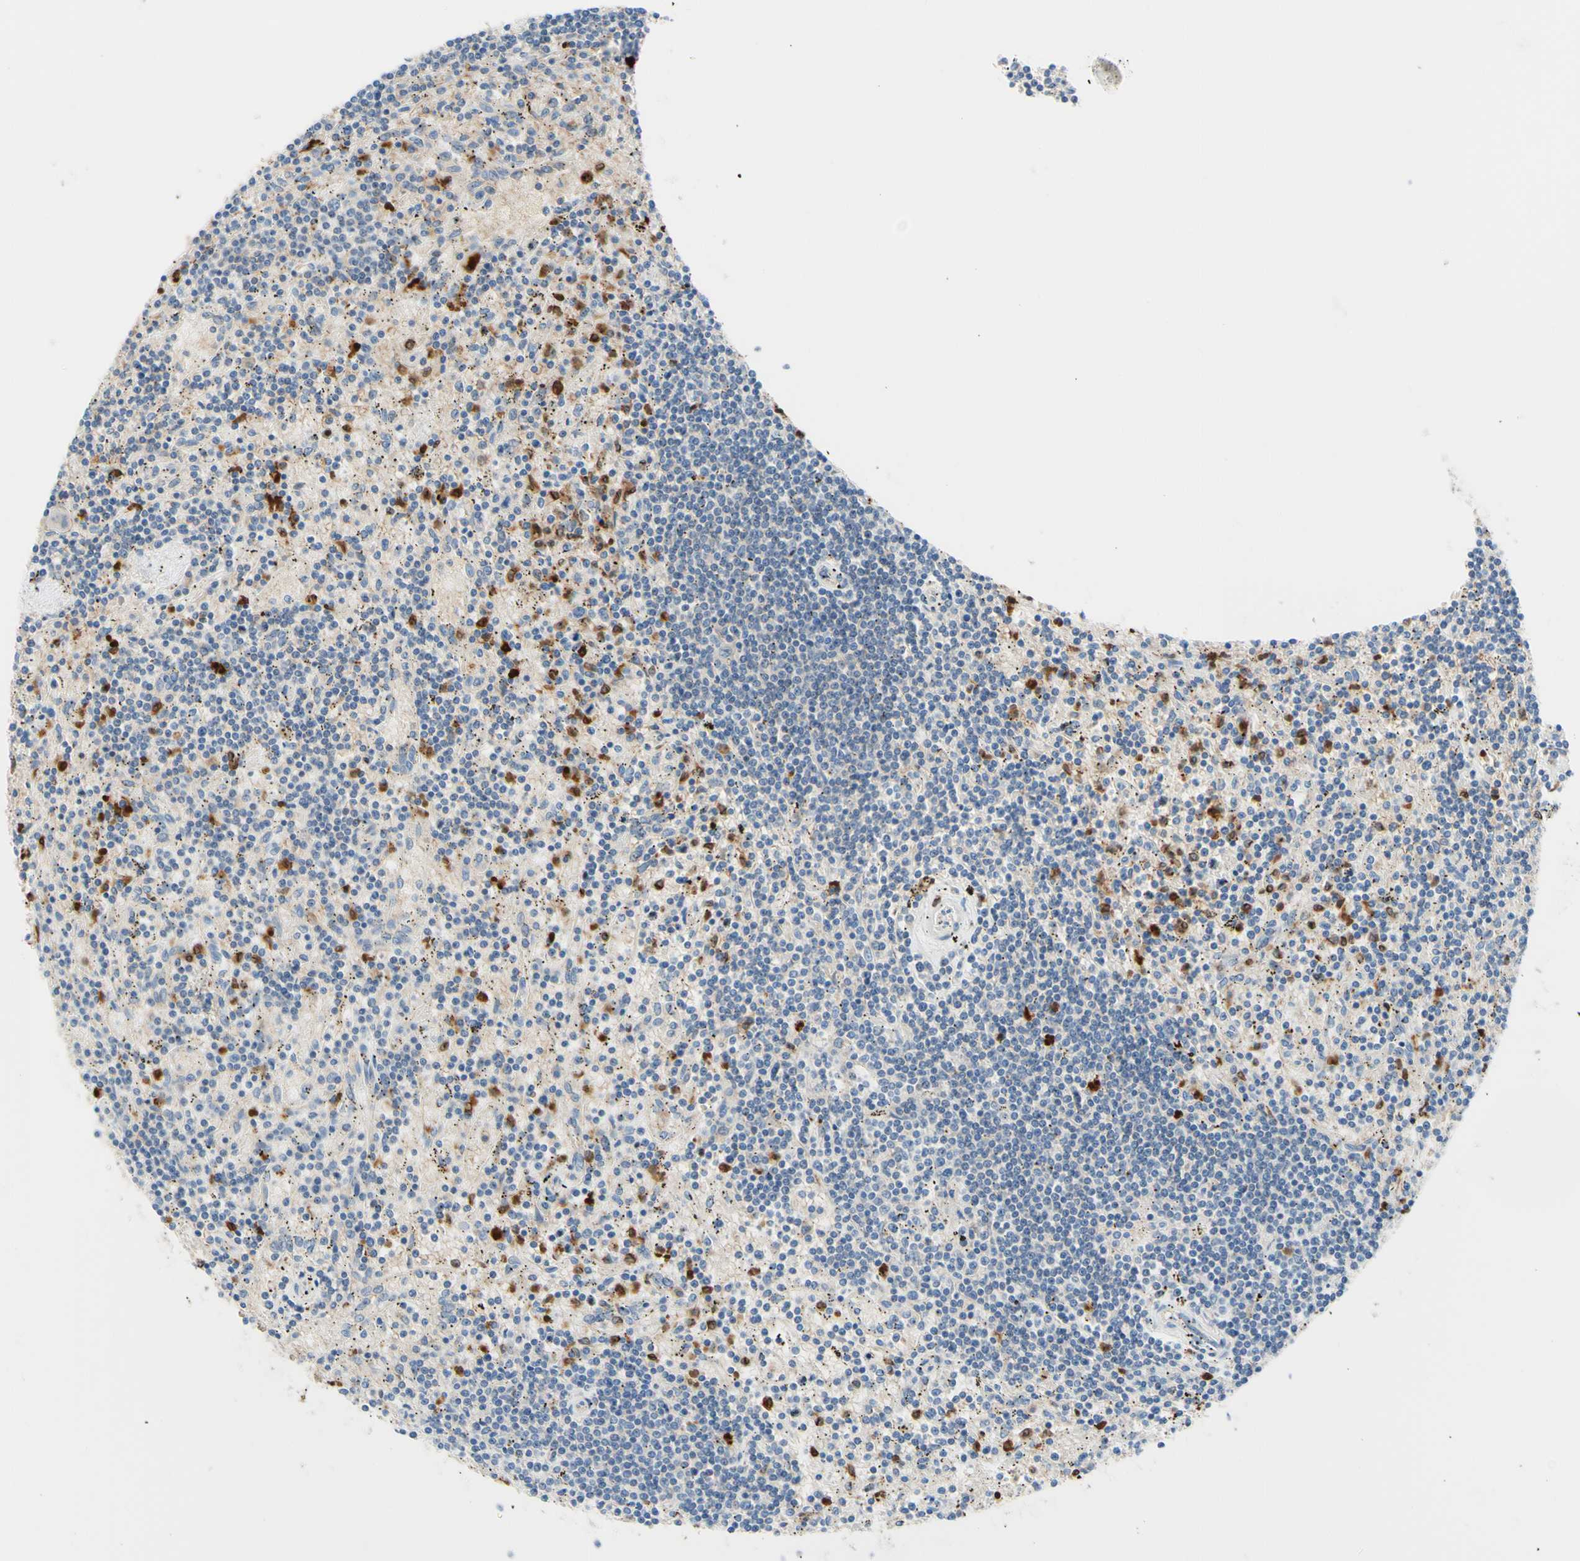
{"staining": {"intensity": "negative", "quantity": "none", "location": "none"}, "tissue": "lymphoma", "cell_type": "Tumor cells", "image_type": "cancer", "snomed": [{"axis": "morphology", "description": "Malignant lymphoma, non-Hodgkin's type, Low grade"}, {"axis": "topography", "description": "Spleen"}], "caption": "A high-resolution image shows immunohistochemistry staining of low-grade malignant lymphoma, non-Hodgkin's type, which reveals no significant expression in tumor cells.", "gene": "USP9X", "patient": {"sex": "male", "age": 76}}